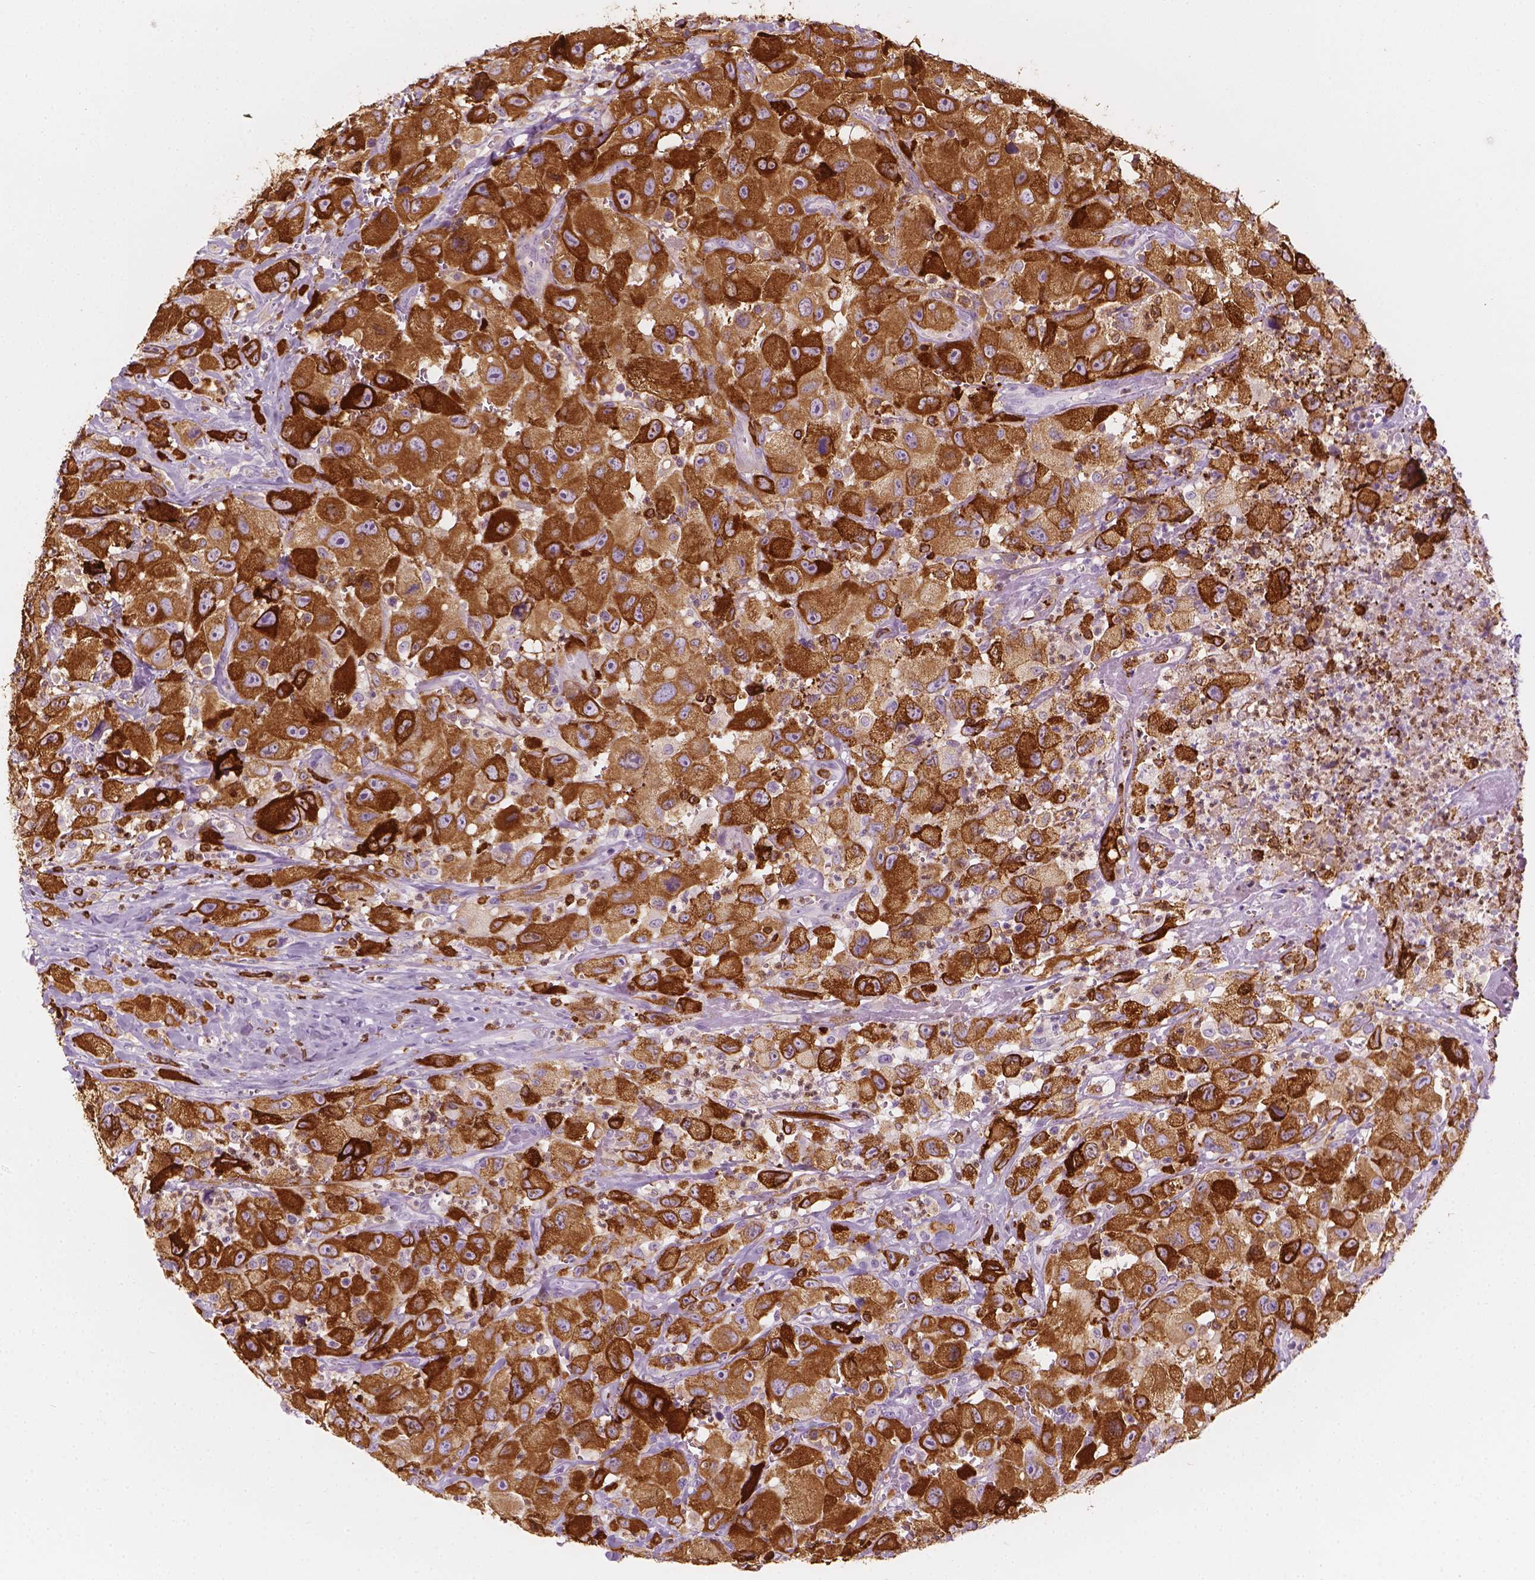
{"staining": {"intensity": "strong", "quantity": "25%-75%", "location": "cytoplasmic/membranous"}, "tissue": "head and neck cancer", "cell_type": "Tumor cells", "image_type": "cancer", "snomed": [{"axis": "morphology", "description": "Squamous cell carcinoma, NOS"}, {"axis": "morphology", "description": "Squamous cell carcinoma, metastatic, NOS"}, {"axis": "topography", "description": "Oral tissue"}, {"axis": "topography", "description": "Head-Neck"}], "caption": "Protein staining of head and neck cancer (metastatic squamous cell carcinoma) tissue exhibits strong cytoplasmic/membranous expression in approximately 25%-75% of tumor cells. (Brightfield microscopy of DAB IHC at high magnification).", "gene": "CES1", "patient": {"sex": "female", "age": 85}}